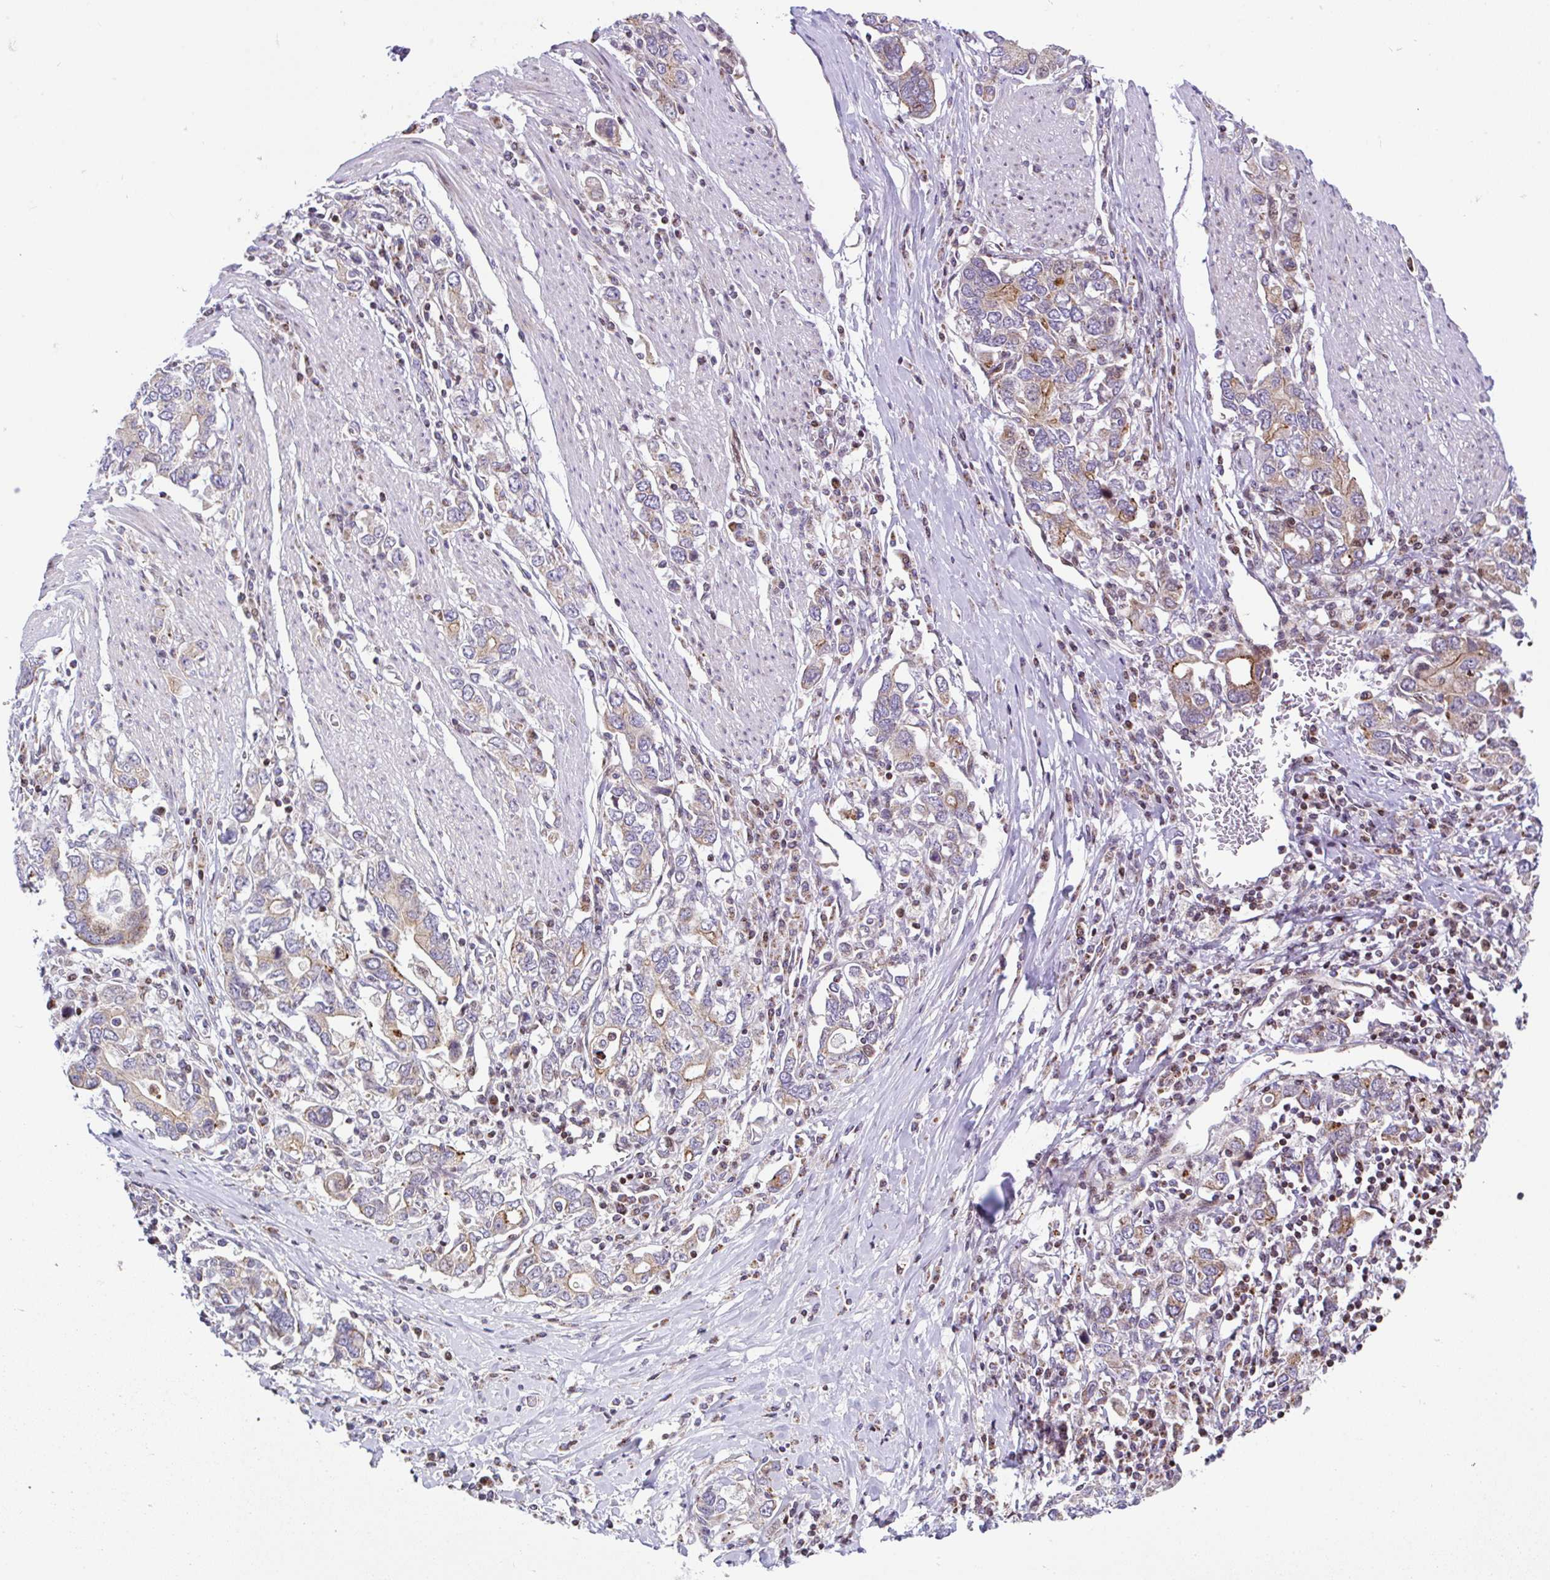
{"staining": {"intensity": "moderate", "quantity": "<25%", "location": "cytoplasmic/membranous"}, "tissue": "stomach cancer", "cell_type": "Tumor cells", "image_type": "cancer", "snomed": [{"axis": "morphology", "description": "Adenocarcinoma, NOS"}, {"axis": "topography", "description": "Stomach, upper"}, {"axis": "topography", "description": "Stomach"}], "caption": "Brown immunohistochemical staining in human adenocarcinoma (stomach) exhibits moderate cytoplasmic/membranous staining in approximately <25% of tumor cells. The protein is shown in brown color, while the nuclei are stained blue.", "gene": "FIGNL1", "patient": {"sex": "male", "age": 62}}